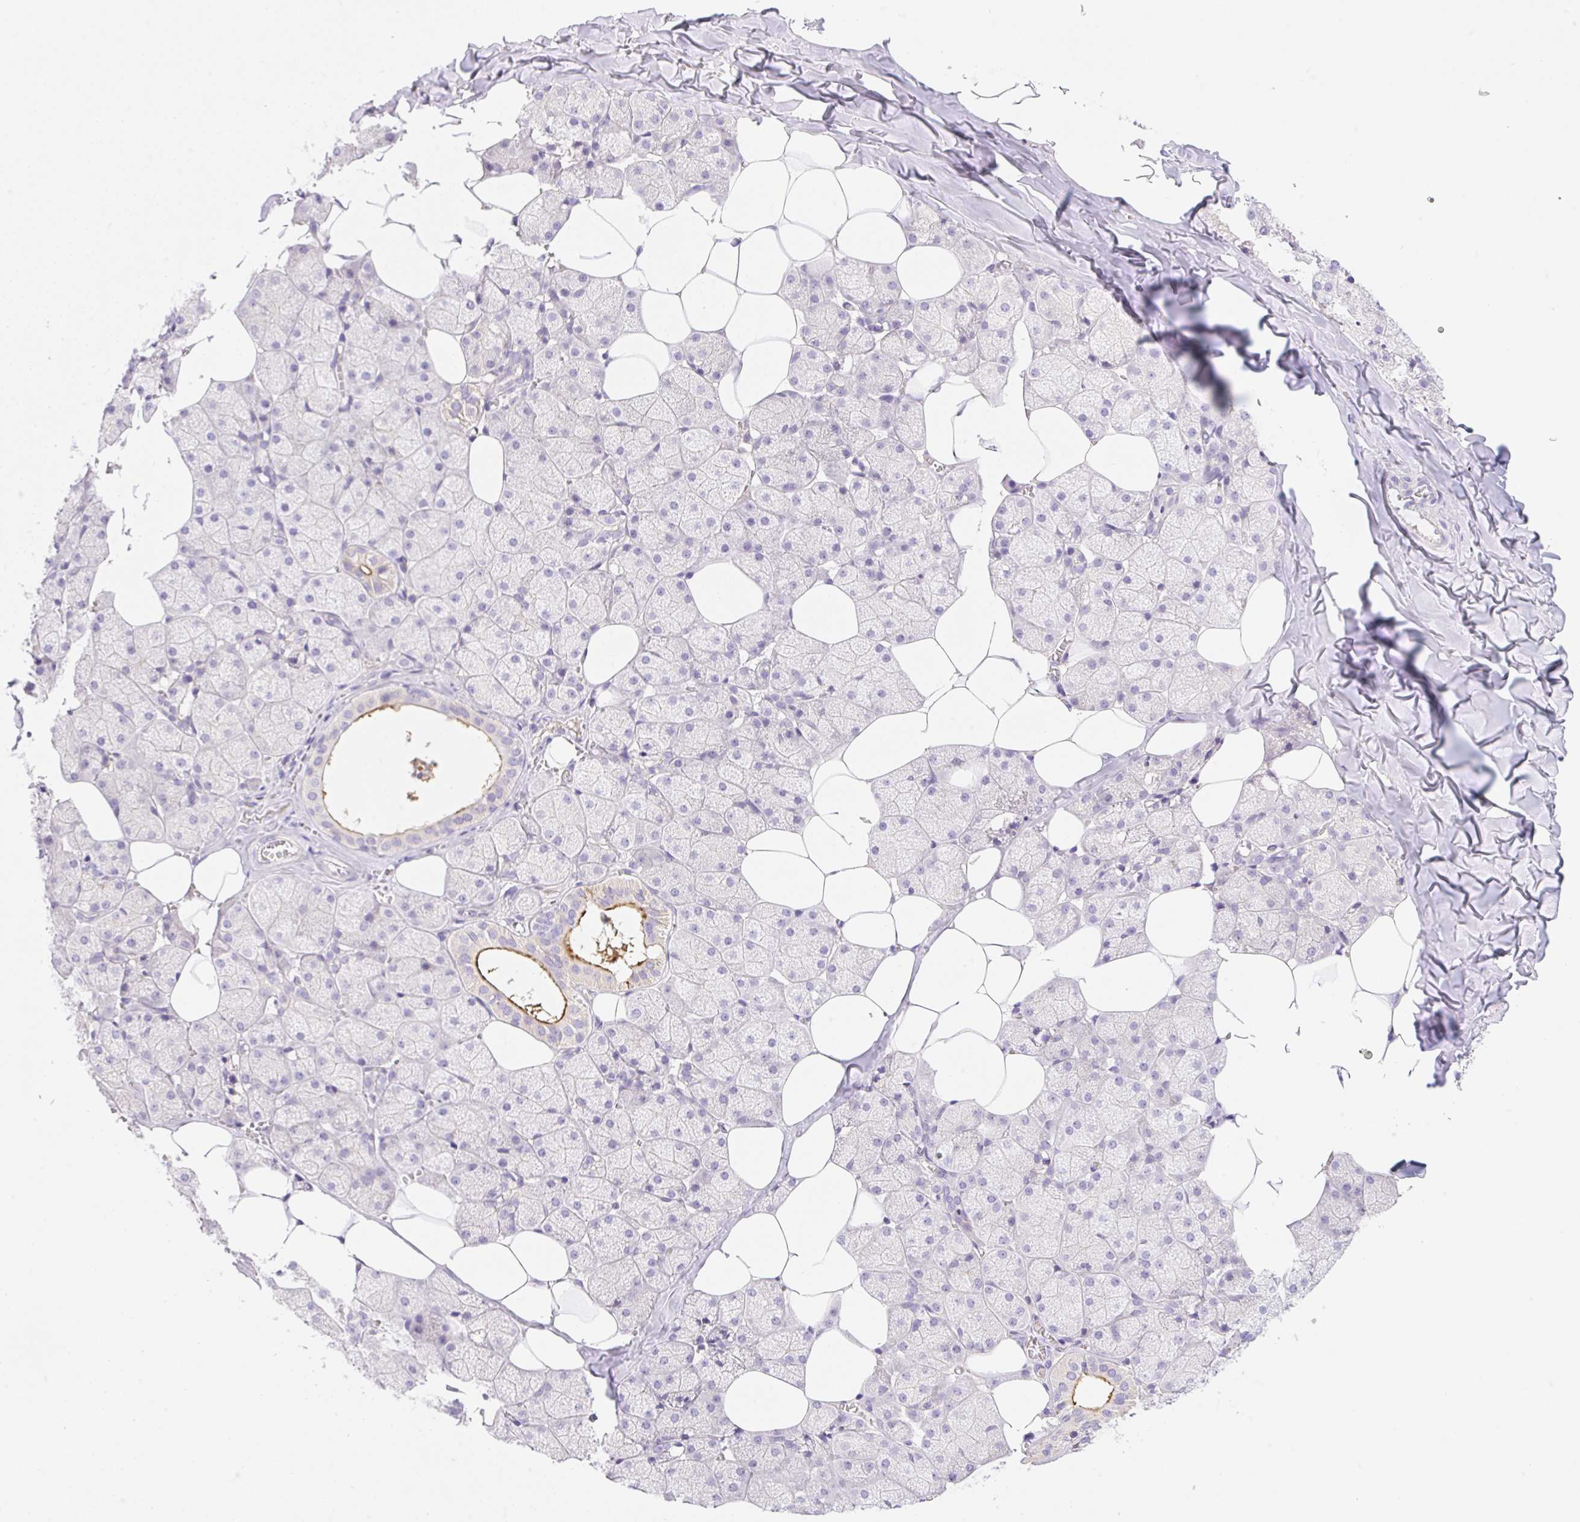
{"staining": {"intensity": "strong", "quantity": "<25%", "location": "cytoplasmic/membranous"}, "tissue": "salivary gland", "cell_type": "Glandular cells", "image_type": "normal", "snomed": [{"axis": "morphology", "description": "Normal tissue, NOS"}, {"axis": "topography", "description": "Salivary gland"}, {"axis": "topography", "description": "Peripheral nerve tissue"}], "caption": "Immunohistochemical staining of benign salivary gland displays <25% levels of strong cytoplasmic/membranous protein positivity in about <25% of glandular cells. (brown staining indicates protein expression, while blue staining denotes nuclei).", "gene": "DENND5A", "patient": {"sex": "male", "age": 38}}